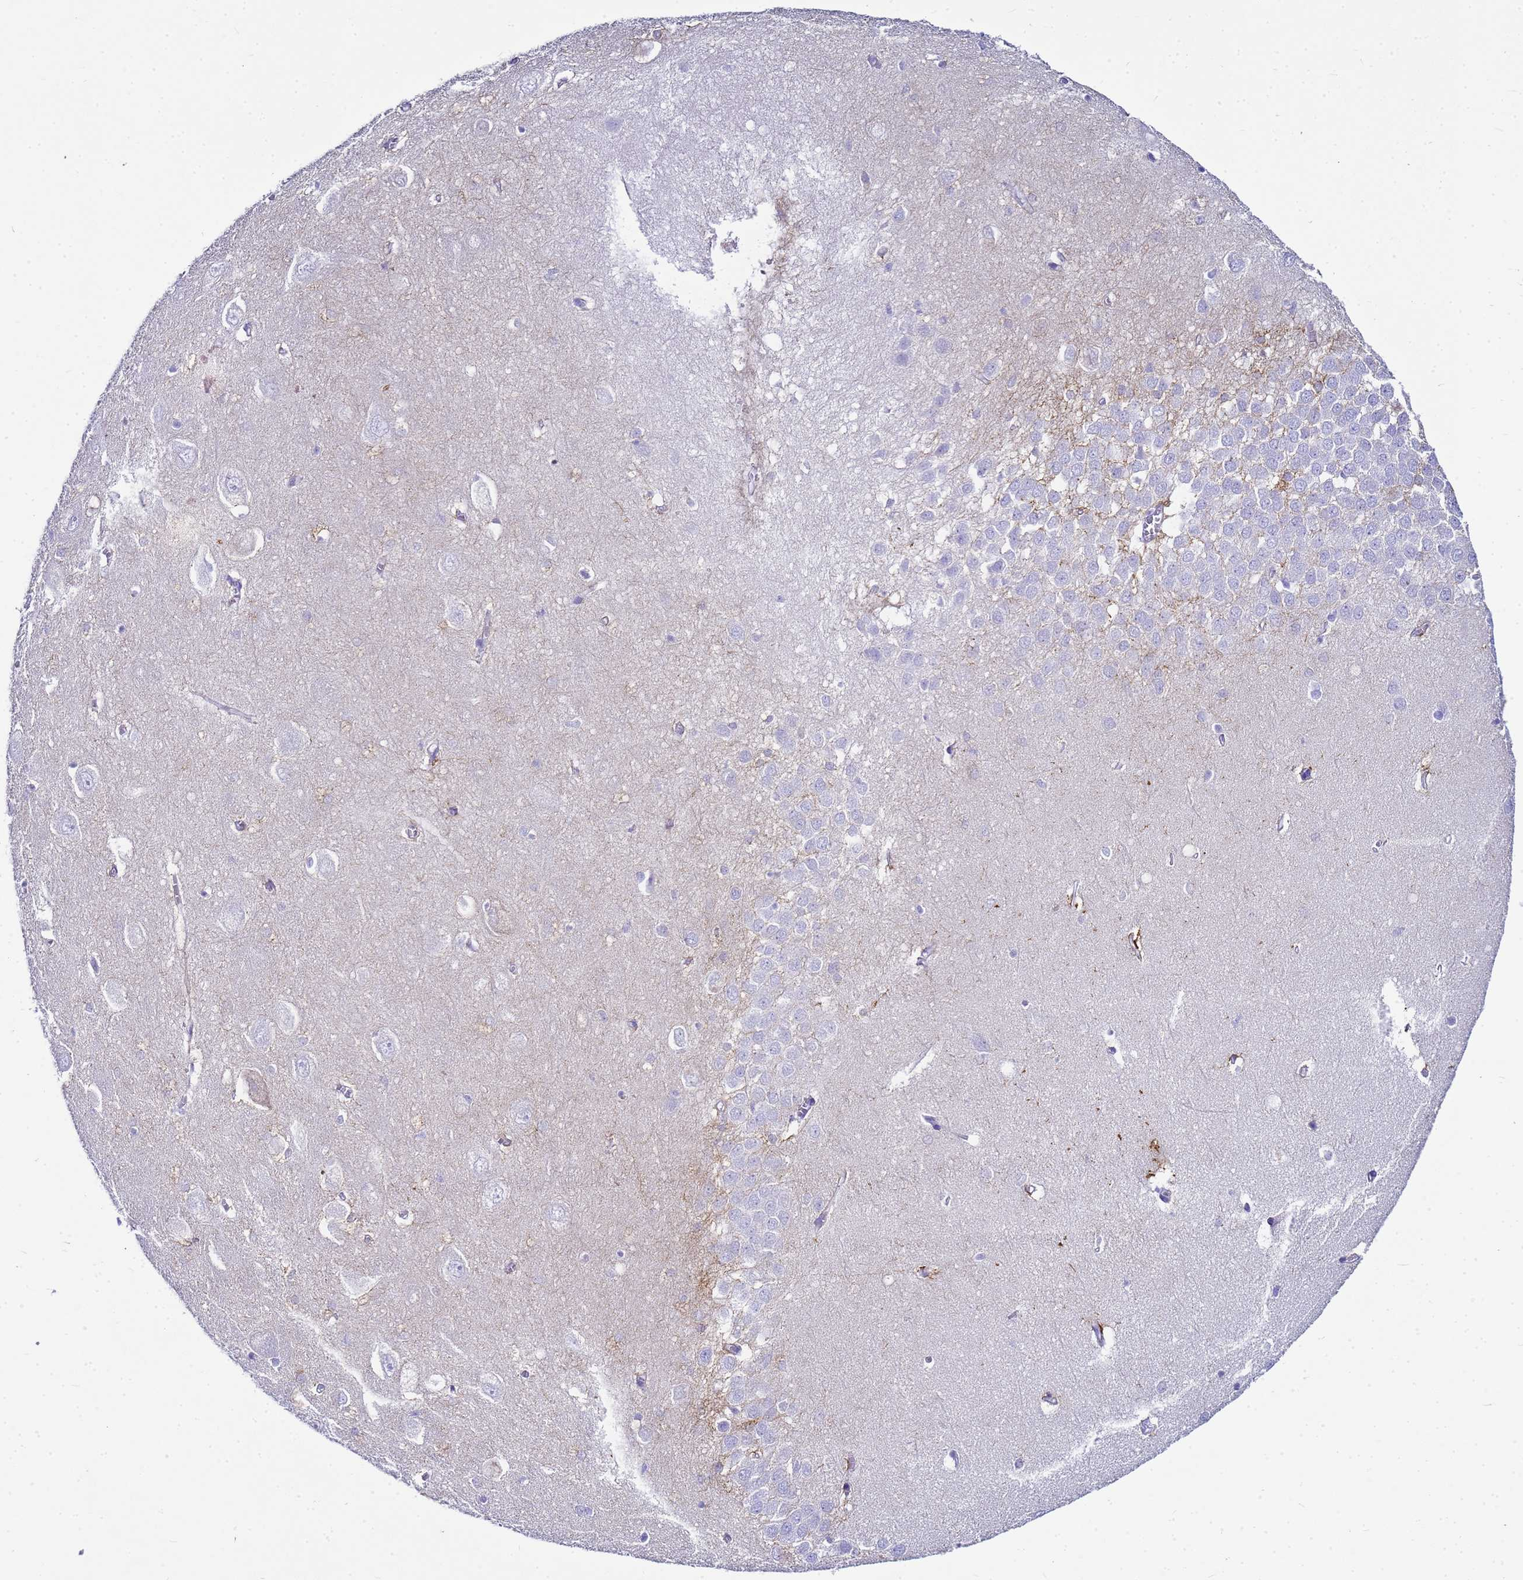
{"staining": {"intensity": "strong", "quantity": "<25%", "location": "cytoplasmic/membranous"}, "tissue": "hippocampus", "cell_type": "Glial cells", "image_type": "normal", "snomed": [{"axis": "morphology", "description": "Normal tissue, NOS"}, {"axis": "topography", "description": "Hippocampus"}], "caption": "Strong cytoplasmic/membranous protein staining is present in about <25% of glial cells in hippocampus. (brown staining indicates protein expression, while blue staining denotes nuclei).", "gene": "CKB", "patient": {"sex": "female", "age": 64}}